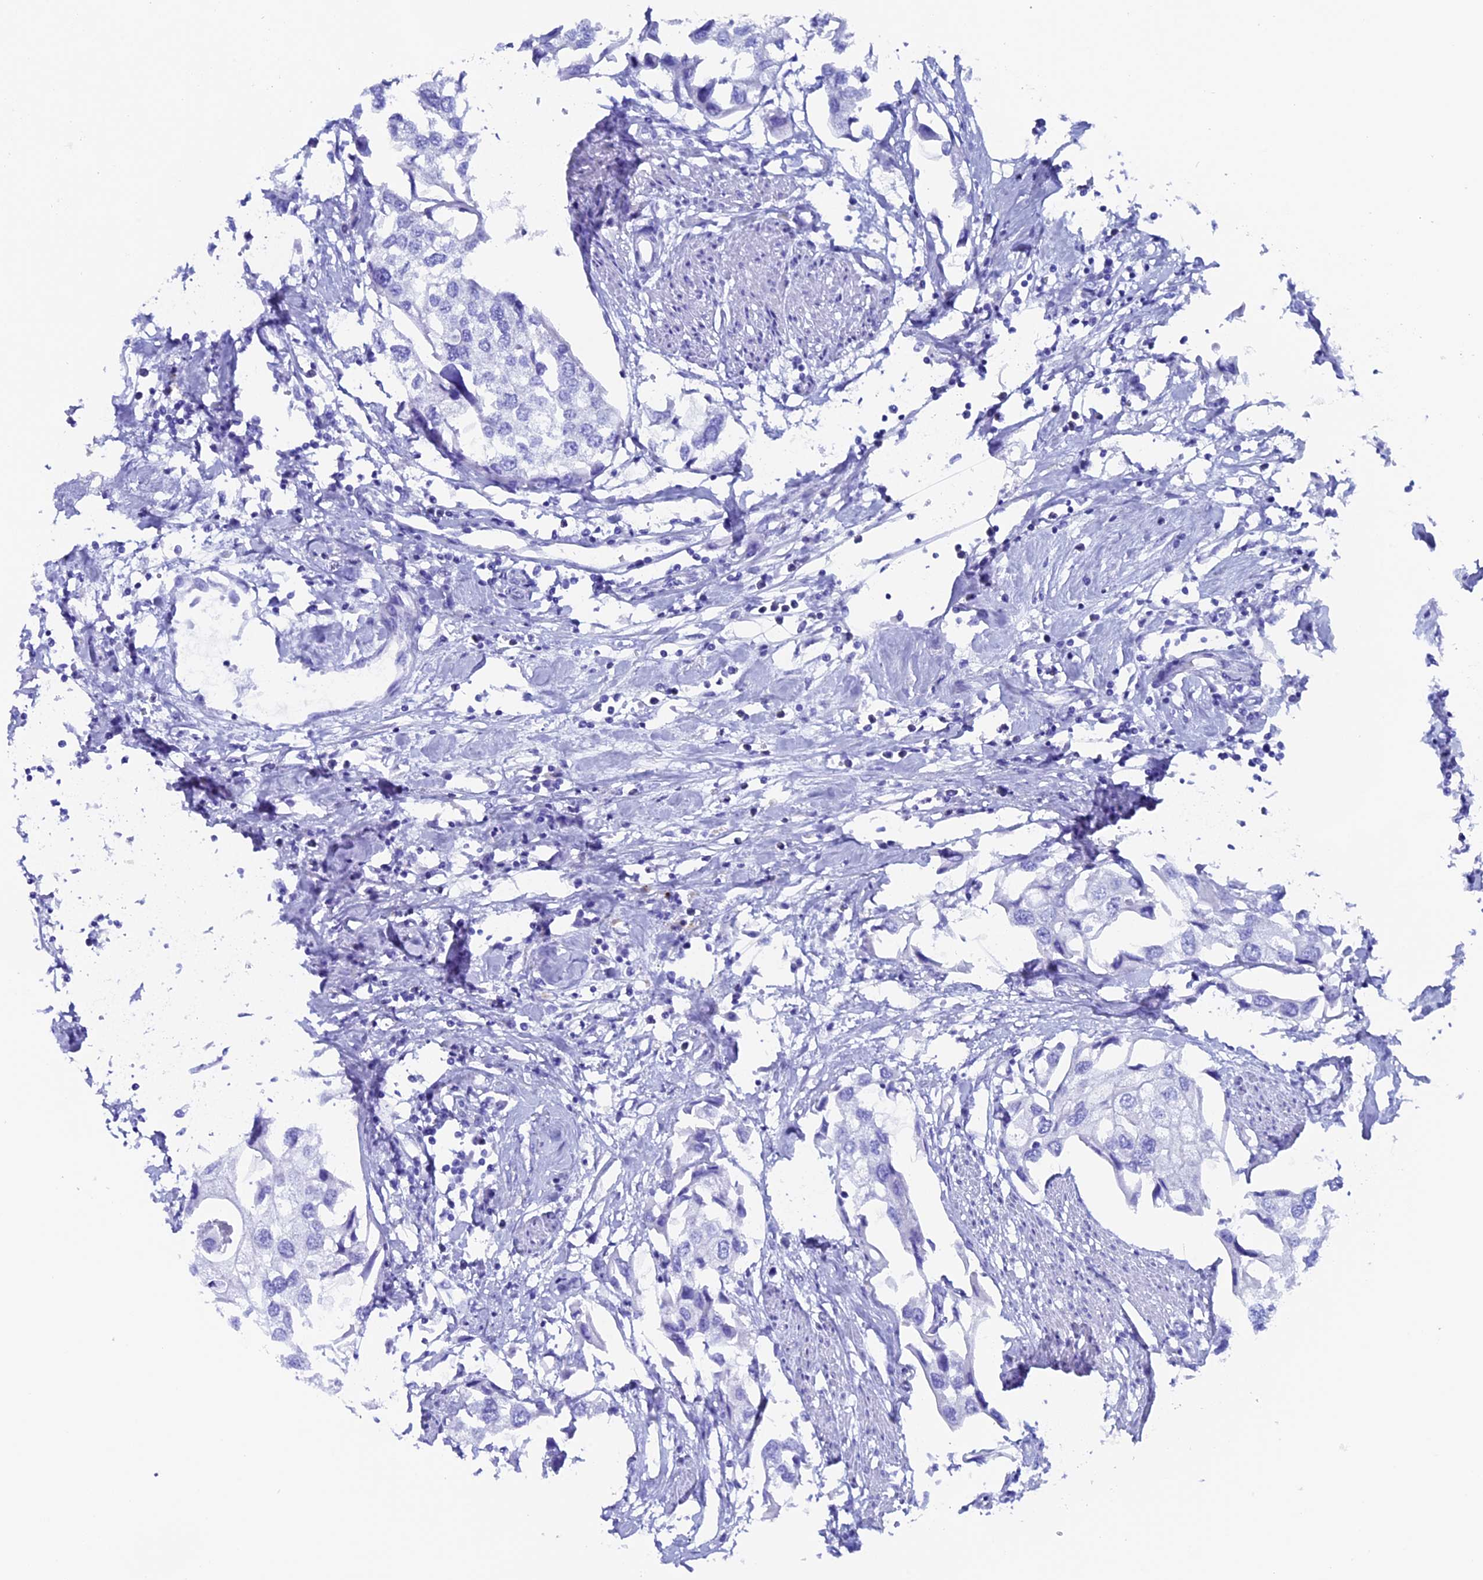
{"staining": {"intensity": "negative", "quantity": "none", "location": "none"}, "tissue": "urothelial cancer", "cell_type": "Tumor cells", "image_type": "cancer", "snomed": [{"axis": "morphology", "description": "Urothelial carcinoma, High grade"}, {"axis": "topography", "description": "Urinary bladder"}], "caption": "Human urothelial cancer stained for a protein using immunohistochemistry (IHC) exhibits no staining in tumor cells.", "gene": "ANKRD29", "patient": {"sex": "male", "age": 64}}